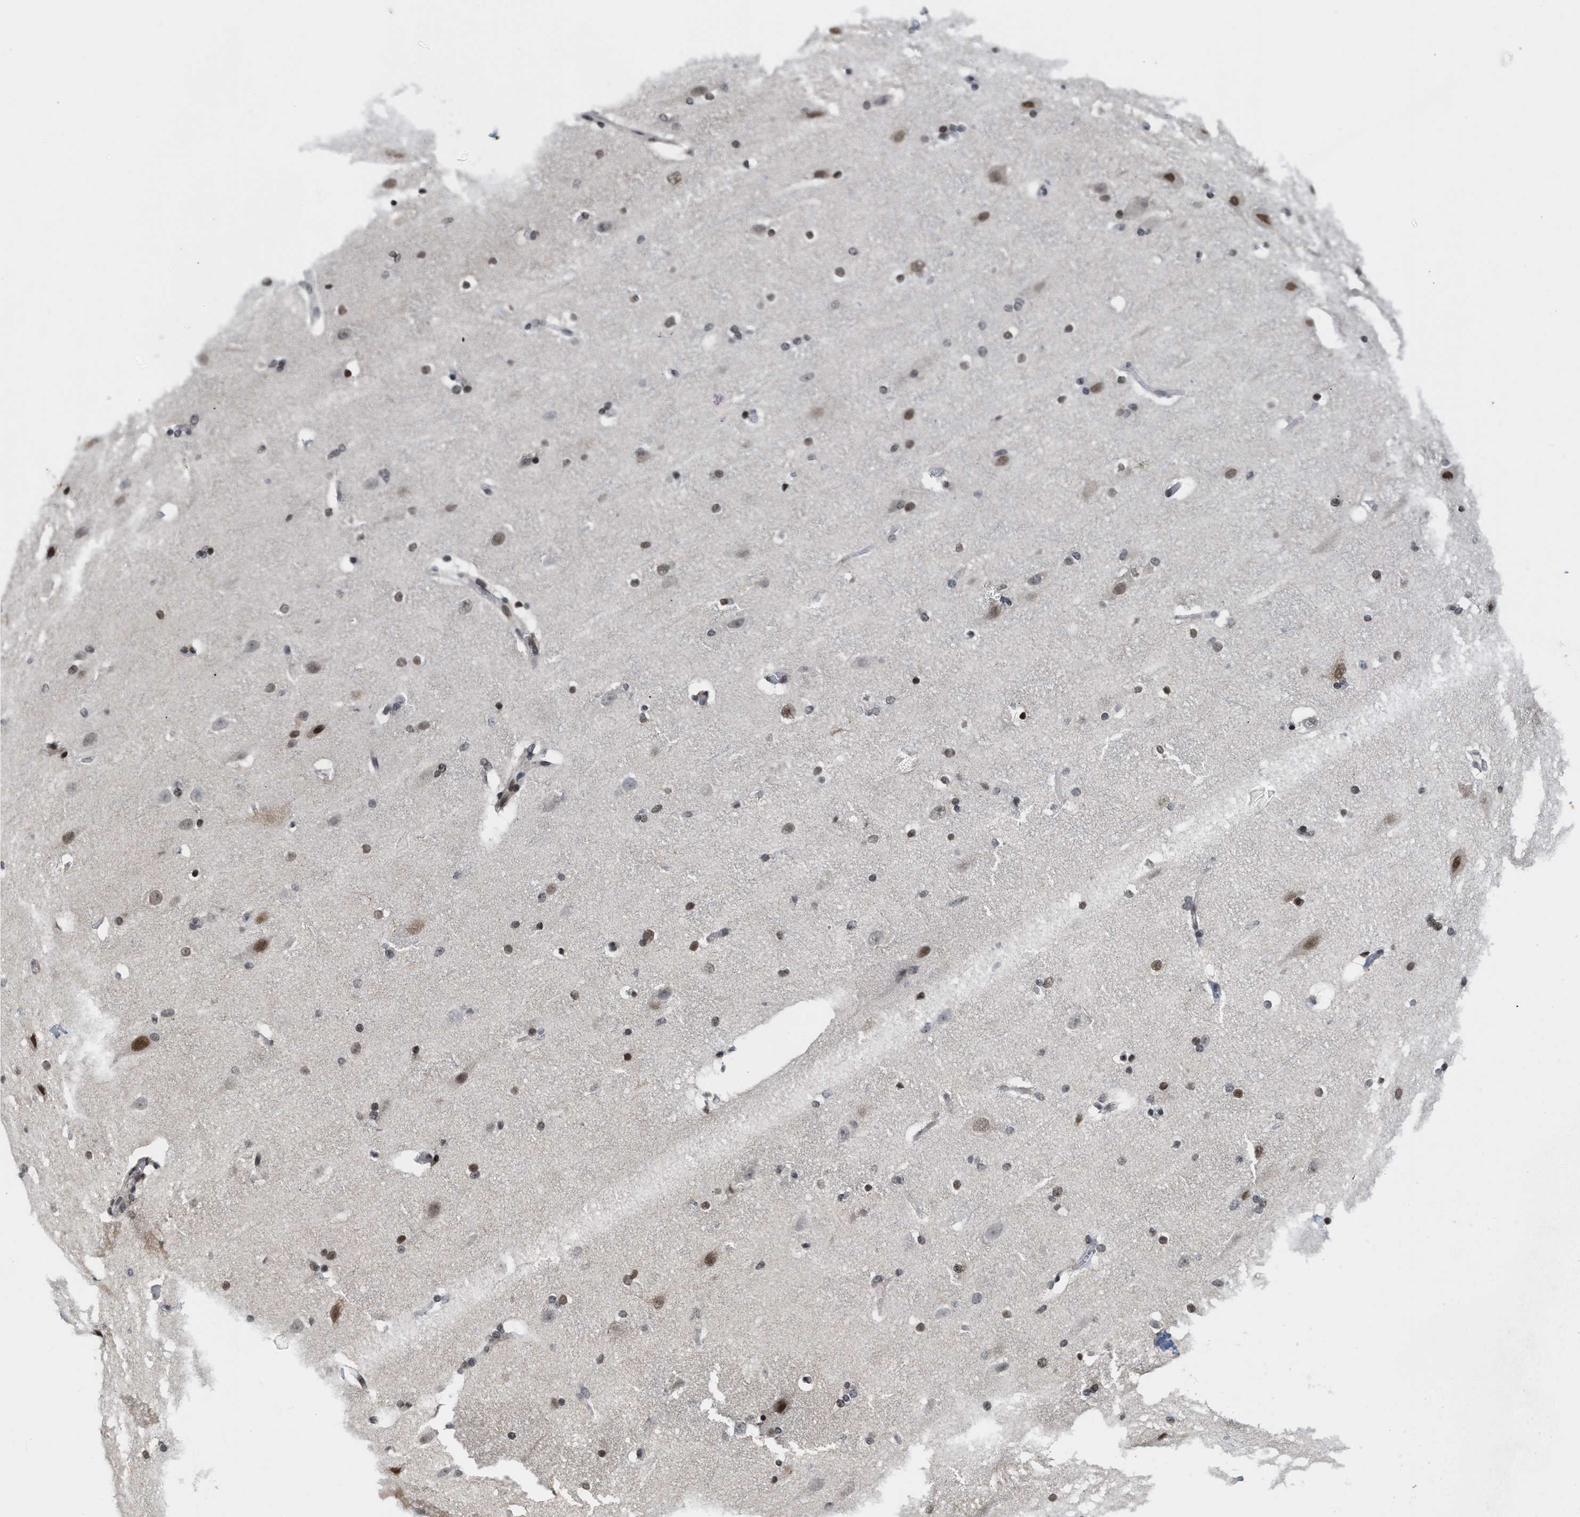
{"staining": {"intensity": "moderate", "quantity": "25%-75%", "location": "nuclear"}, "tissue": "cerebral cortex", "cell_type": "Endothelial cells", "image_type": "normal", "snomed": [{"axis": "morphology", "description": "Normal tissue, NOS"}, {"axis": "topography", "description": "Cerebral cortex"}, {"axis": "topography", "description": "Hippocampus"}], "caption": "Cerebral cortex stained for a protein (brown) demonstrates moderate nuclear positive staining in approximately 25%-75% of endothelial cells.", "gene": "ANKRD6", "patient": {"sex": "female", "age": 19}}